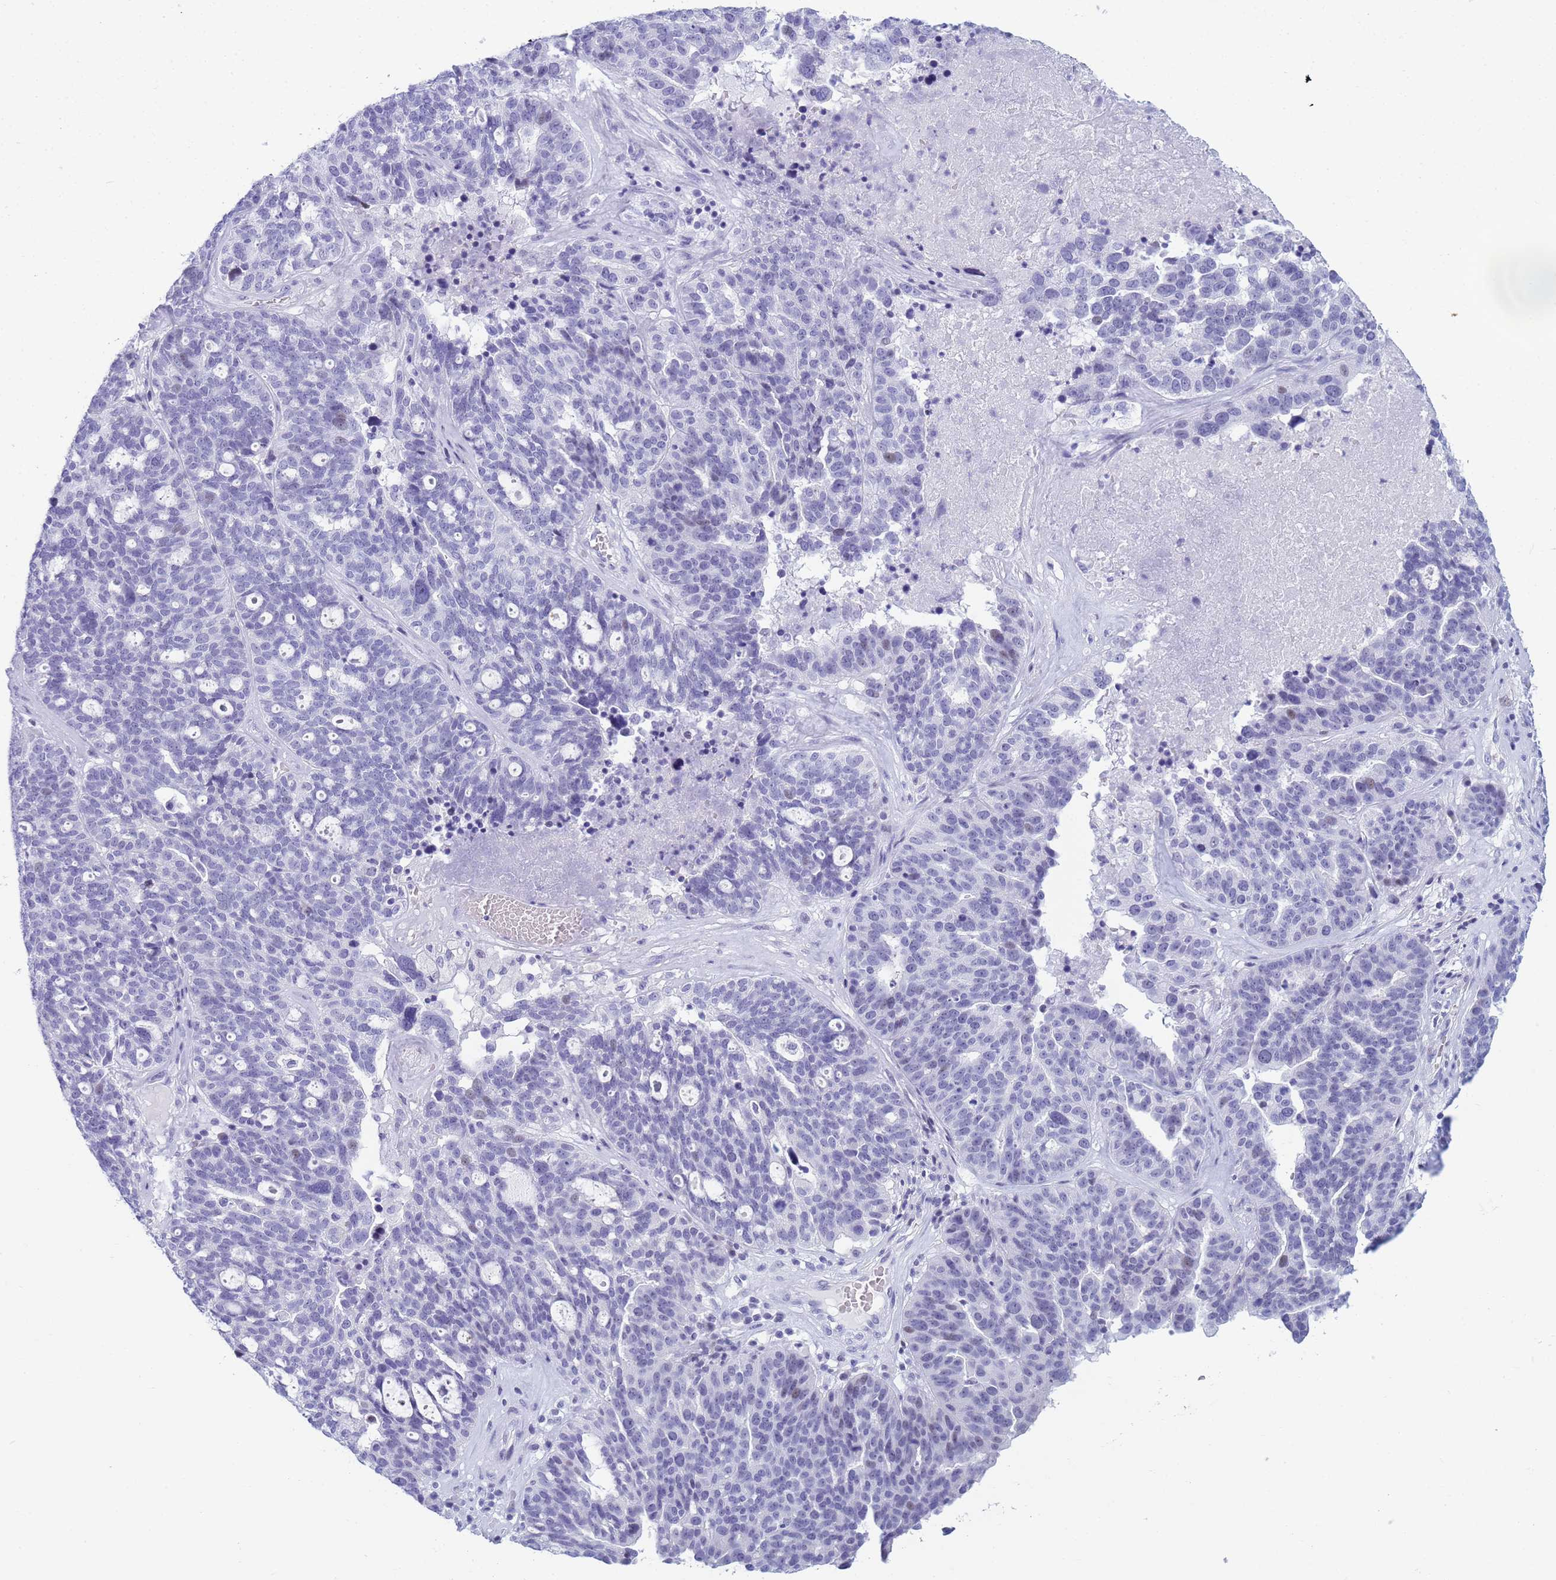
{"staining": {"intensity": "negative", "quantity": "none", "location": "none"}, "tissue": "ovarian cancer", "cell_type": "Tumor cells", "image_type": "cancer", "snomed": [{"axis": "morphology", "description": "Cystadenocarcinoma, serous, NOS"}, {"axis": "topography", "description": "Ovary"}], "caption": "An immunohistochemistry histopathology image of ovarian cancer (serous cystadenocarcinoma) is shown. There is no staining in tumor cells of ovarian cancer (serous cystadenocarcinoma).", "gene": "SNX20", "patient": {"sex": "female", "age": 59}}